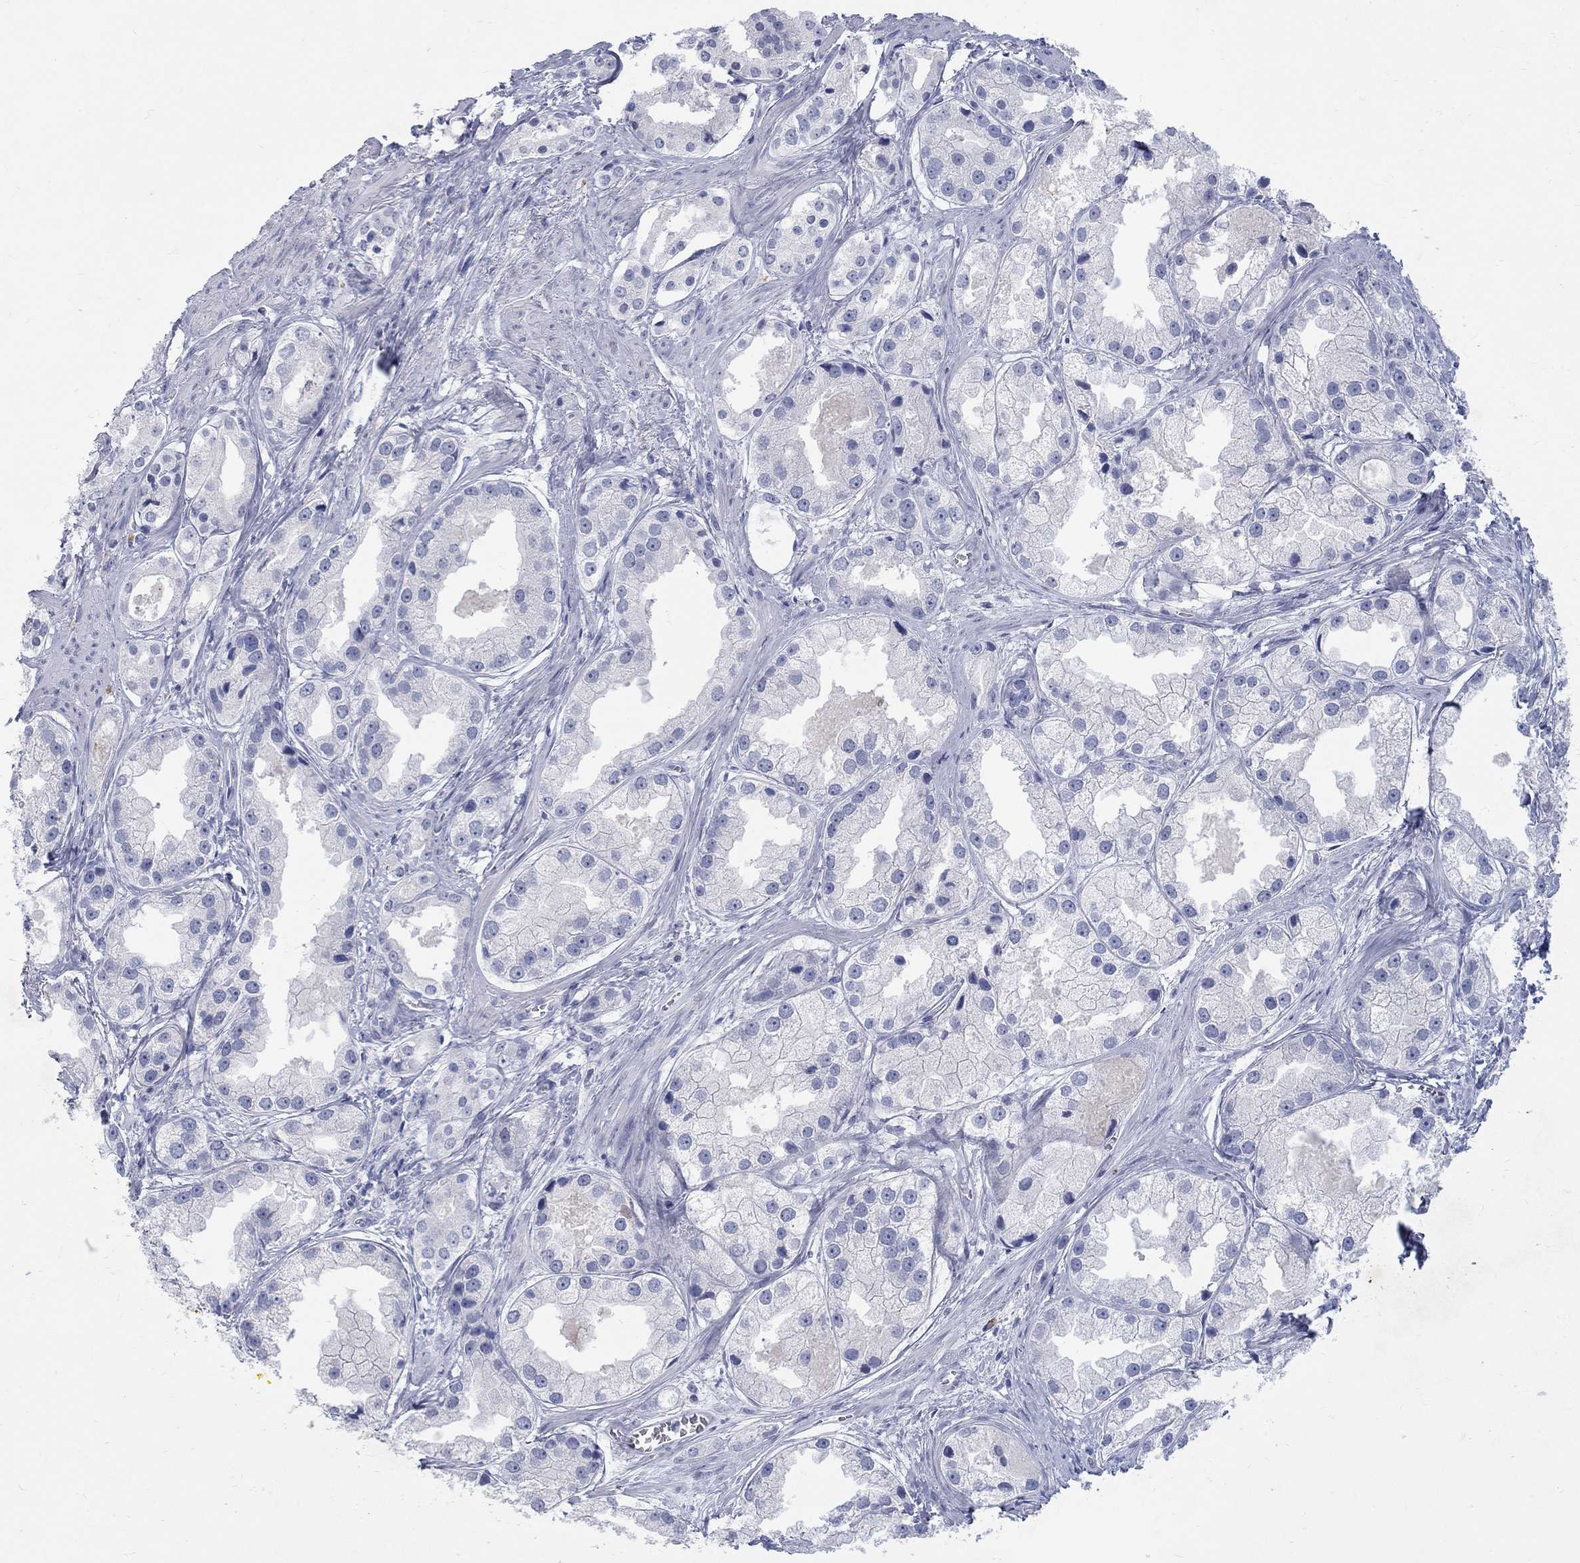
{"staining": {"intensity": "negative", "quantity": "none", "location": "none"}, "tissue": "prostate cancer", "cell_type": "Tumor cells", "image_type": "cancer", "snomed": [{"axis": "morphology", "description": "Adenocarcinoma, NOS"}, {"axis": "topography", "description": "Prostate"}], "caption": "The immunohistochemistry photomicrograph has no significant staining in tumor cells of prostate cancer (adenocarcinoma) tissue. (Stains: DAB (3,3'-diaminobenzidine) immunohistochemistry with hematoxylin counter stain, Microscopy: brightfield microscopy at high magnification).", "gene": "RFTN2", "patient": {"sex": "male", "age": 61}}